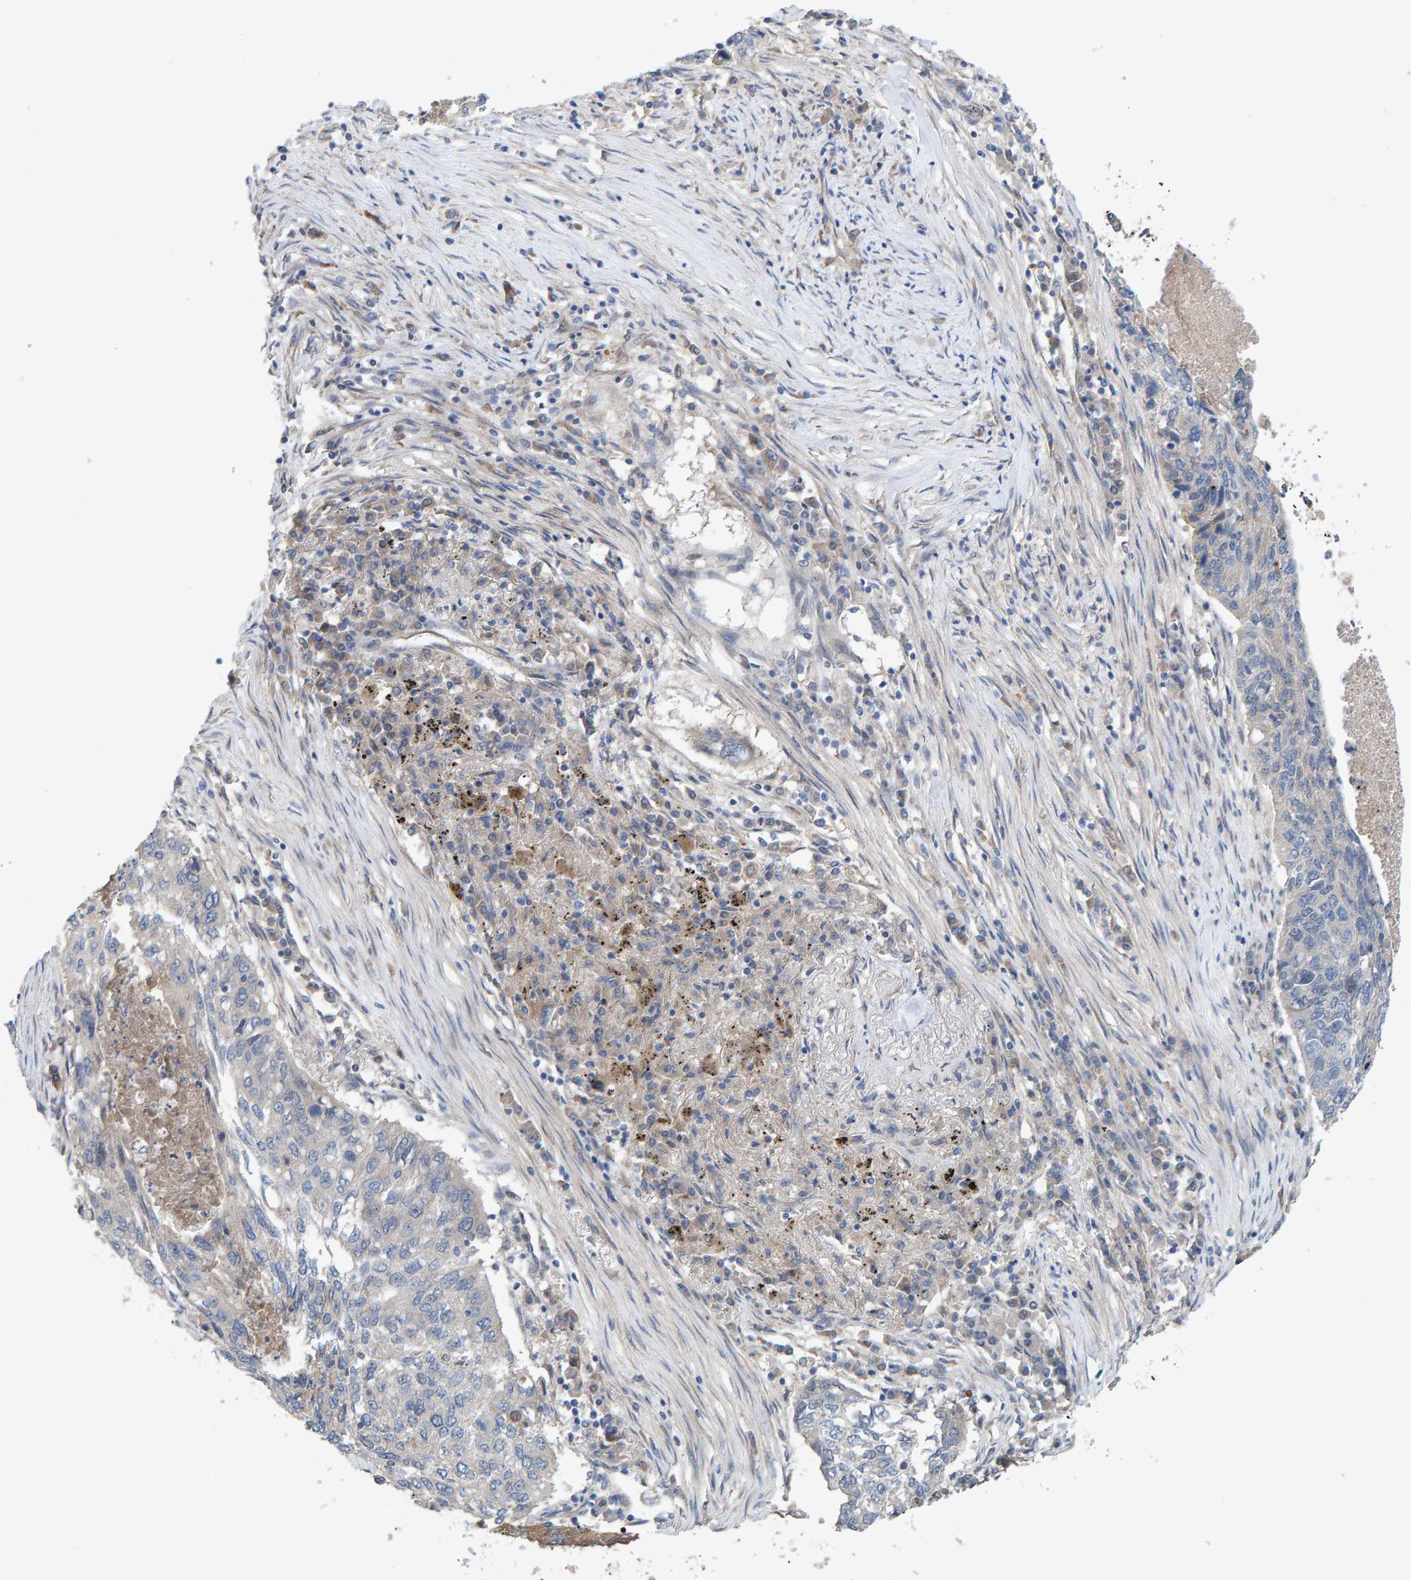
{"staining": {"intensity": "negative", "quantity": "none", "location": "none"}, "tissue": "lung cancer", "cell_type": "Tumor cells", "image_type": "cancer", "snomed": [{"axis": "morphology", "description": "Squamous cell carcinoma, NOS"}, {"axis": "topography", "description": "Lung"}], "caption": "Immunohistochemical staining of lung cancer displays no significant expression in tumor cells. (Stains: DAB immunohistochemistry (IHC) with hematoxylin counter stain, Microscopy: brightfield microscopy at high magnification).", "gene": "LRSAM1", "patient": {"sex": "female", "age": 63}}